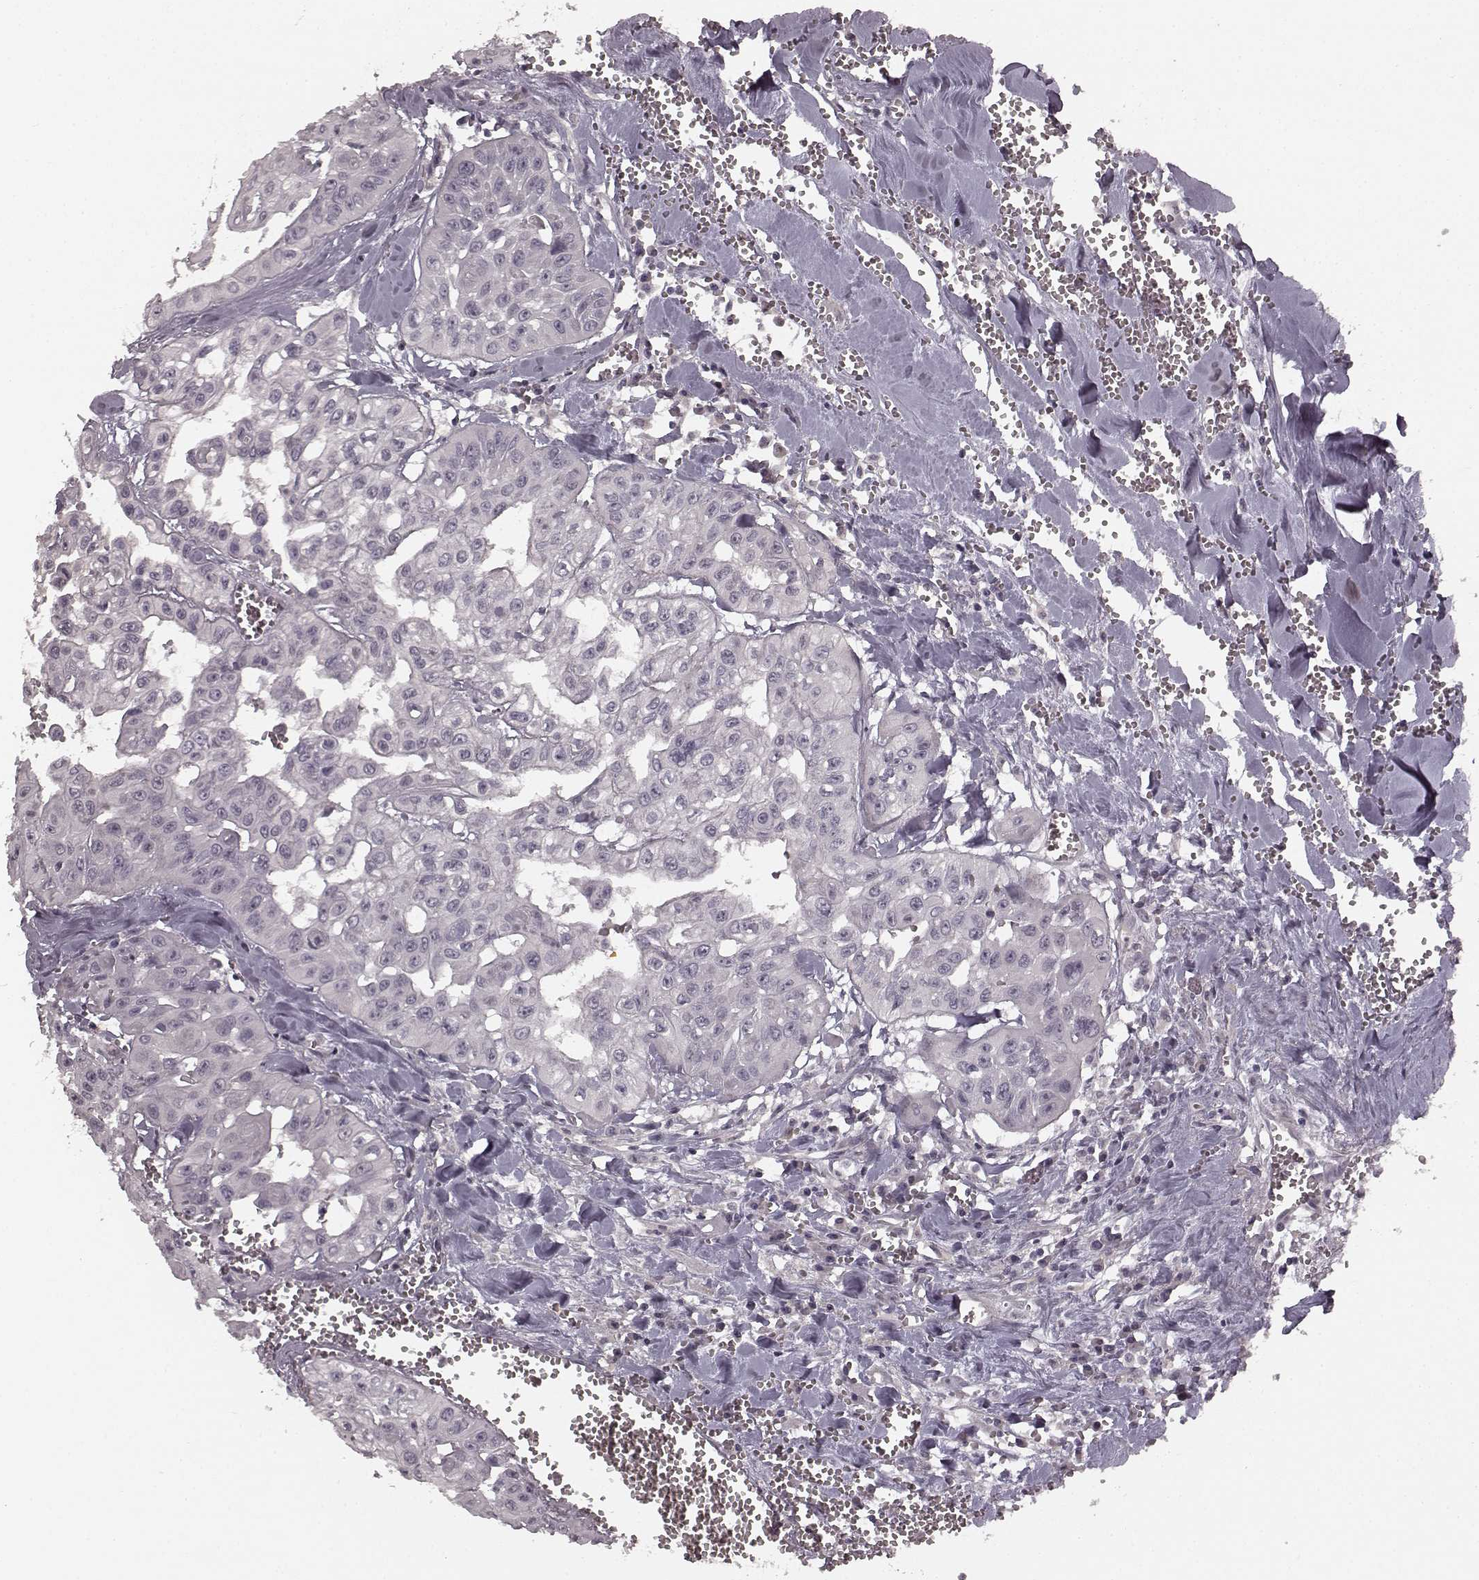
{"staining": {"intensity": "negative", "quantity": "none", "location": "none"}, "tissue": "head and neck cancer", "cell_type": "Tumor cells", "image_type": "cancer", "snomed": [{"axis": "morphology", "description": "Adenocarcinoma, NOS"}, {"axis": "topography", "description": "Head-Neck"}], "caption": "The immunohistochemistry (IHC) histopathology image has no significant staining in tumor cells of adenocarcinoma (head and neck) tissue.", "gene": "RIT2", "patient": {"sex": "male", "age": 73}}